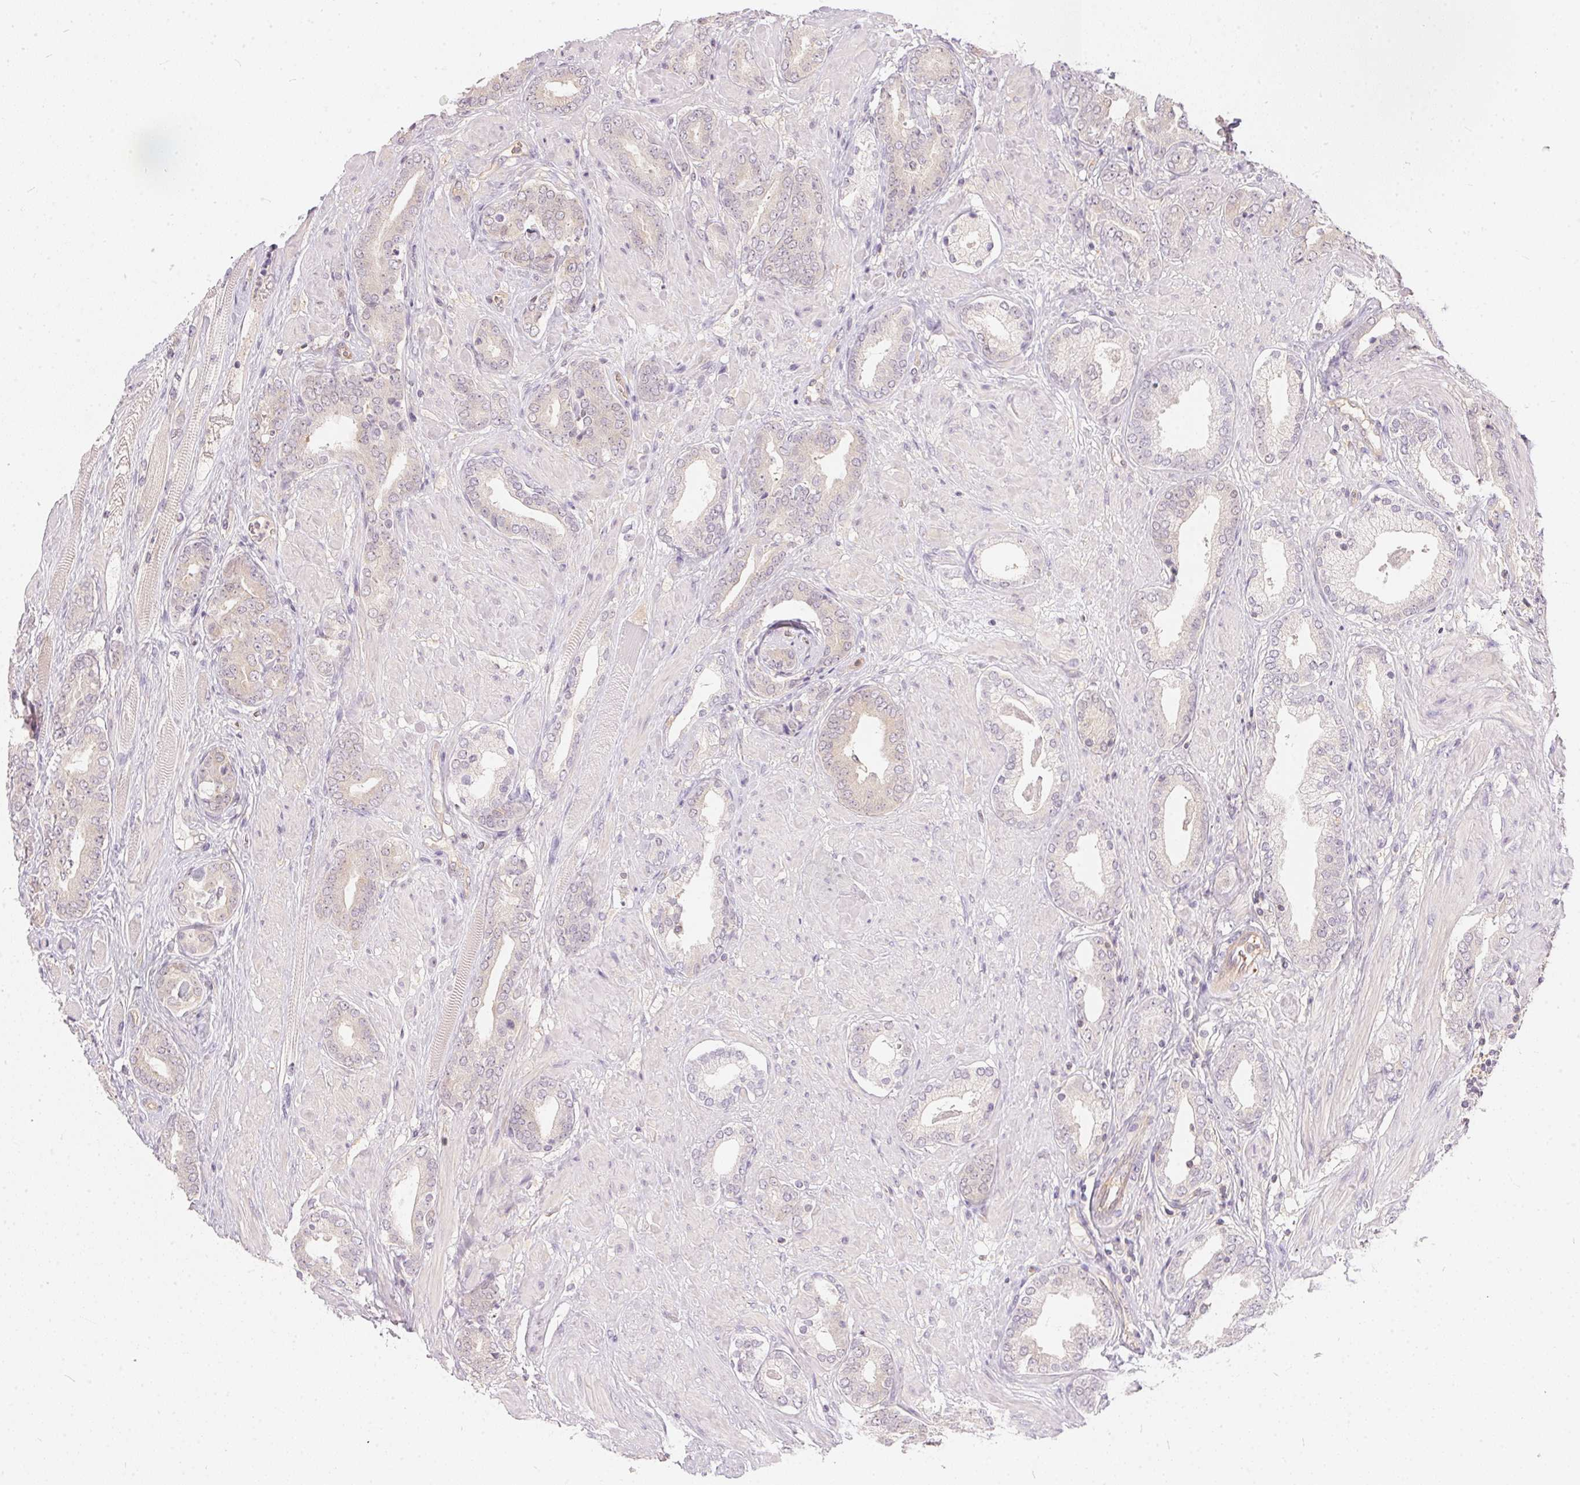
{"staining": {"intensity": "negative", "quantity": "none", "location": "none"}, "tissue": "prostate cancer", "cell_type": "Tumor cells", "image_type": "cancer", "snomed": [{"axis": "morphology", "description": "Adenocarcinoma, High grade"}, {"axis": "topography", "description": "Prostate"}], "caption": "This histopathology image is of prostate cancer (high-grade adenocarcinoma) stained with immunohistochemistry to label a protein in brown with the nuclei are counter-stained blue. There is no staining in tumor cells.", "gene": "BLMH", "patient": {"sex": "male", "age": 56}}